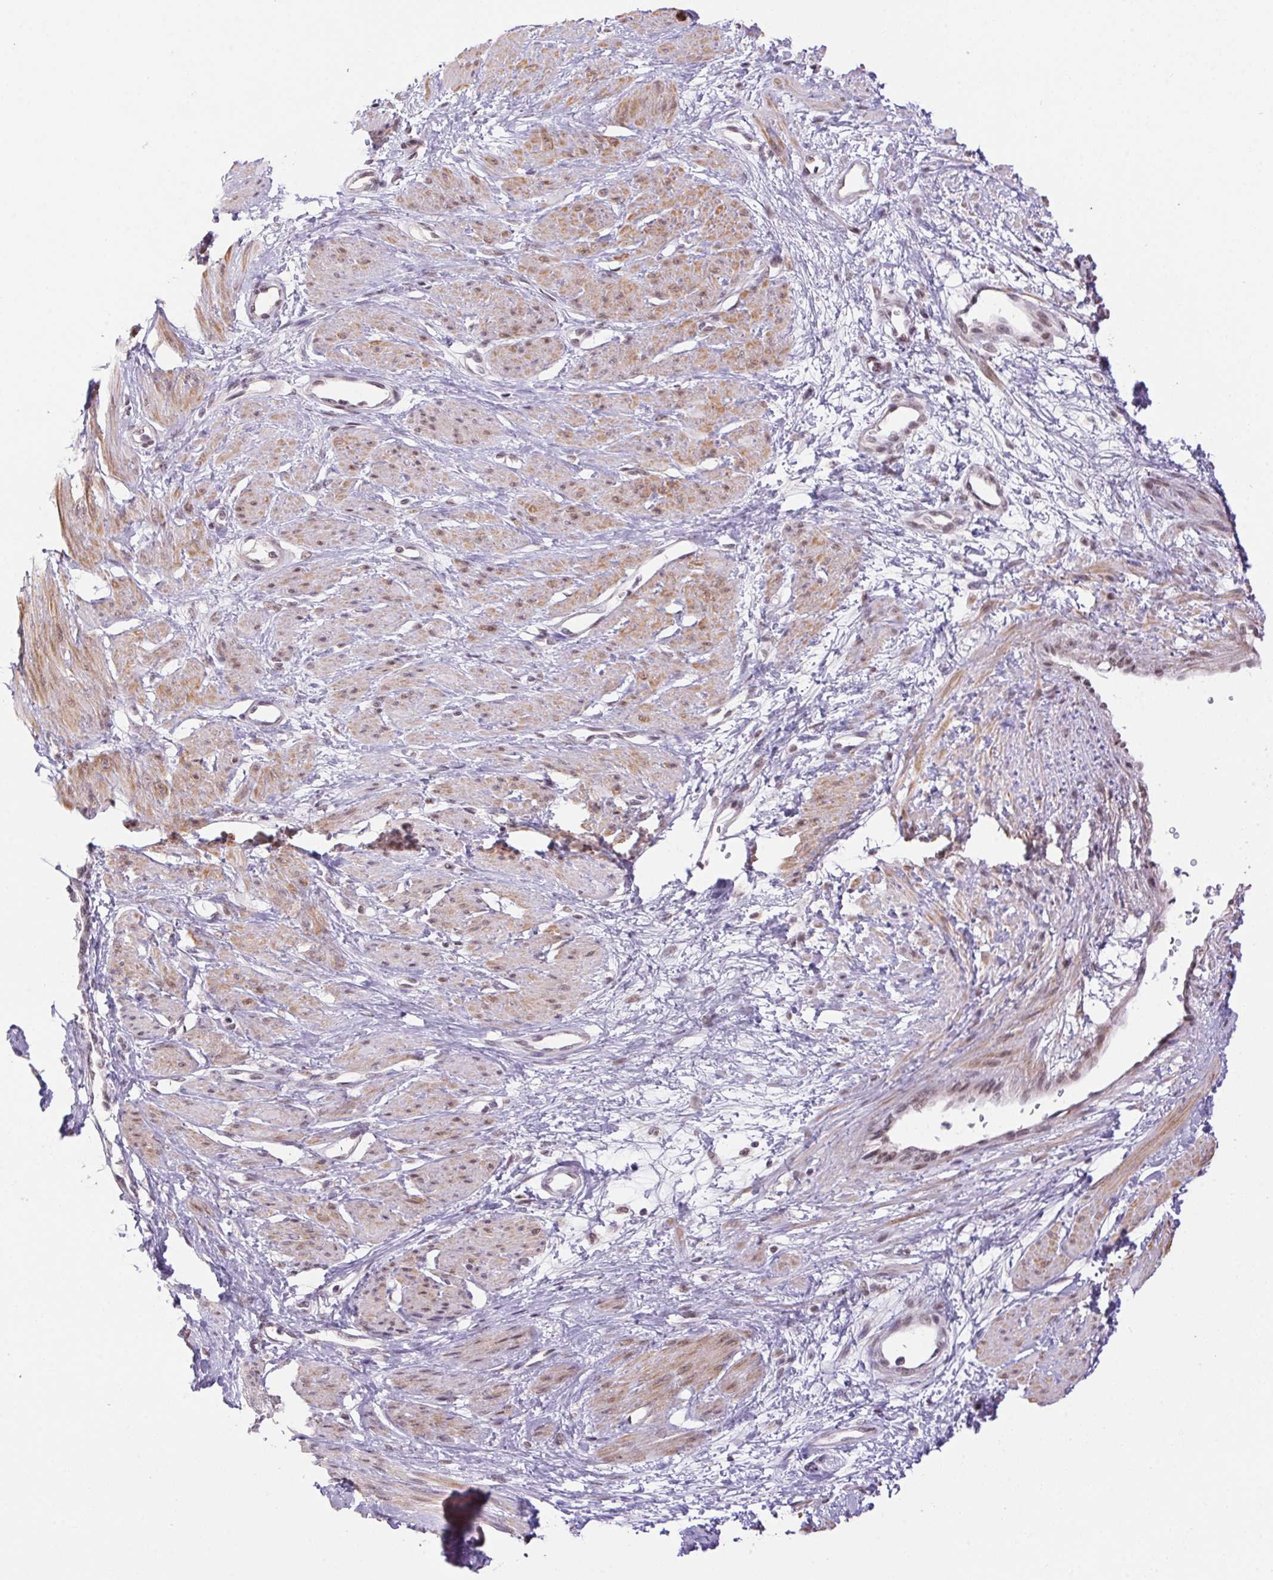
{"staining": {"intensity": "moderate", "quantity": "25%-75%", "location": "cytoplasmic/membranous,nuclear"}, "tissue": "smooth muscle", "cell_type": "Smooth muscle cells", "image_type": "normal", "snomed": [{"axis": "morphology", "description": "Normal tissue, NOS"}, {"axis": "topography", "description": "Smooth muscle"}, {"axis": "topography", "description": "Uterus"}], "caption": "Approximately 25%-75% of smooth muscle cells in unremarkable smooth muscle exhibit moderate cytoplasmic/membranous,nuclear protein expression as visualized by brown immunohistochemical staining.", "gene": "DDX17", "patient": {"sex": "female", "age": 39}}